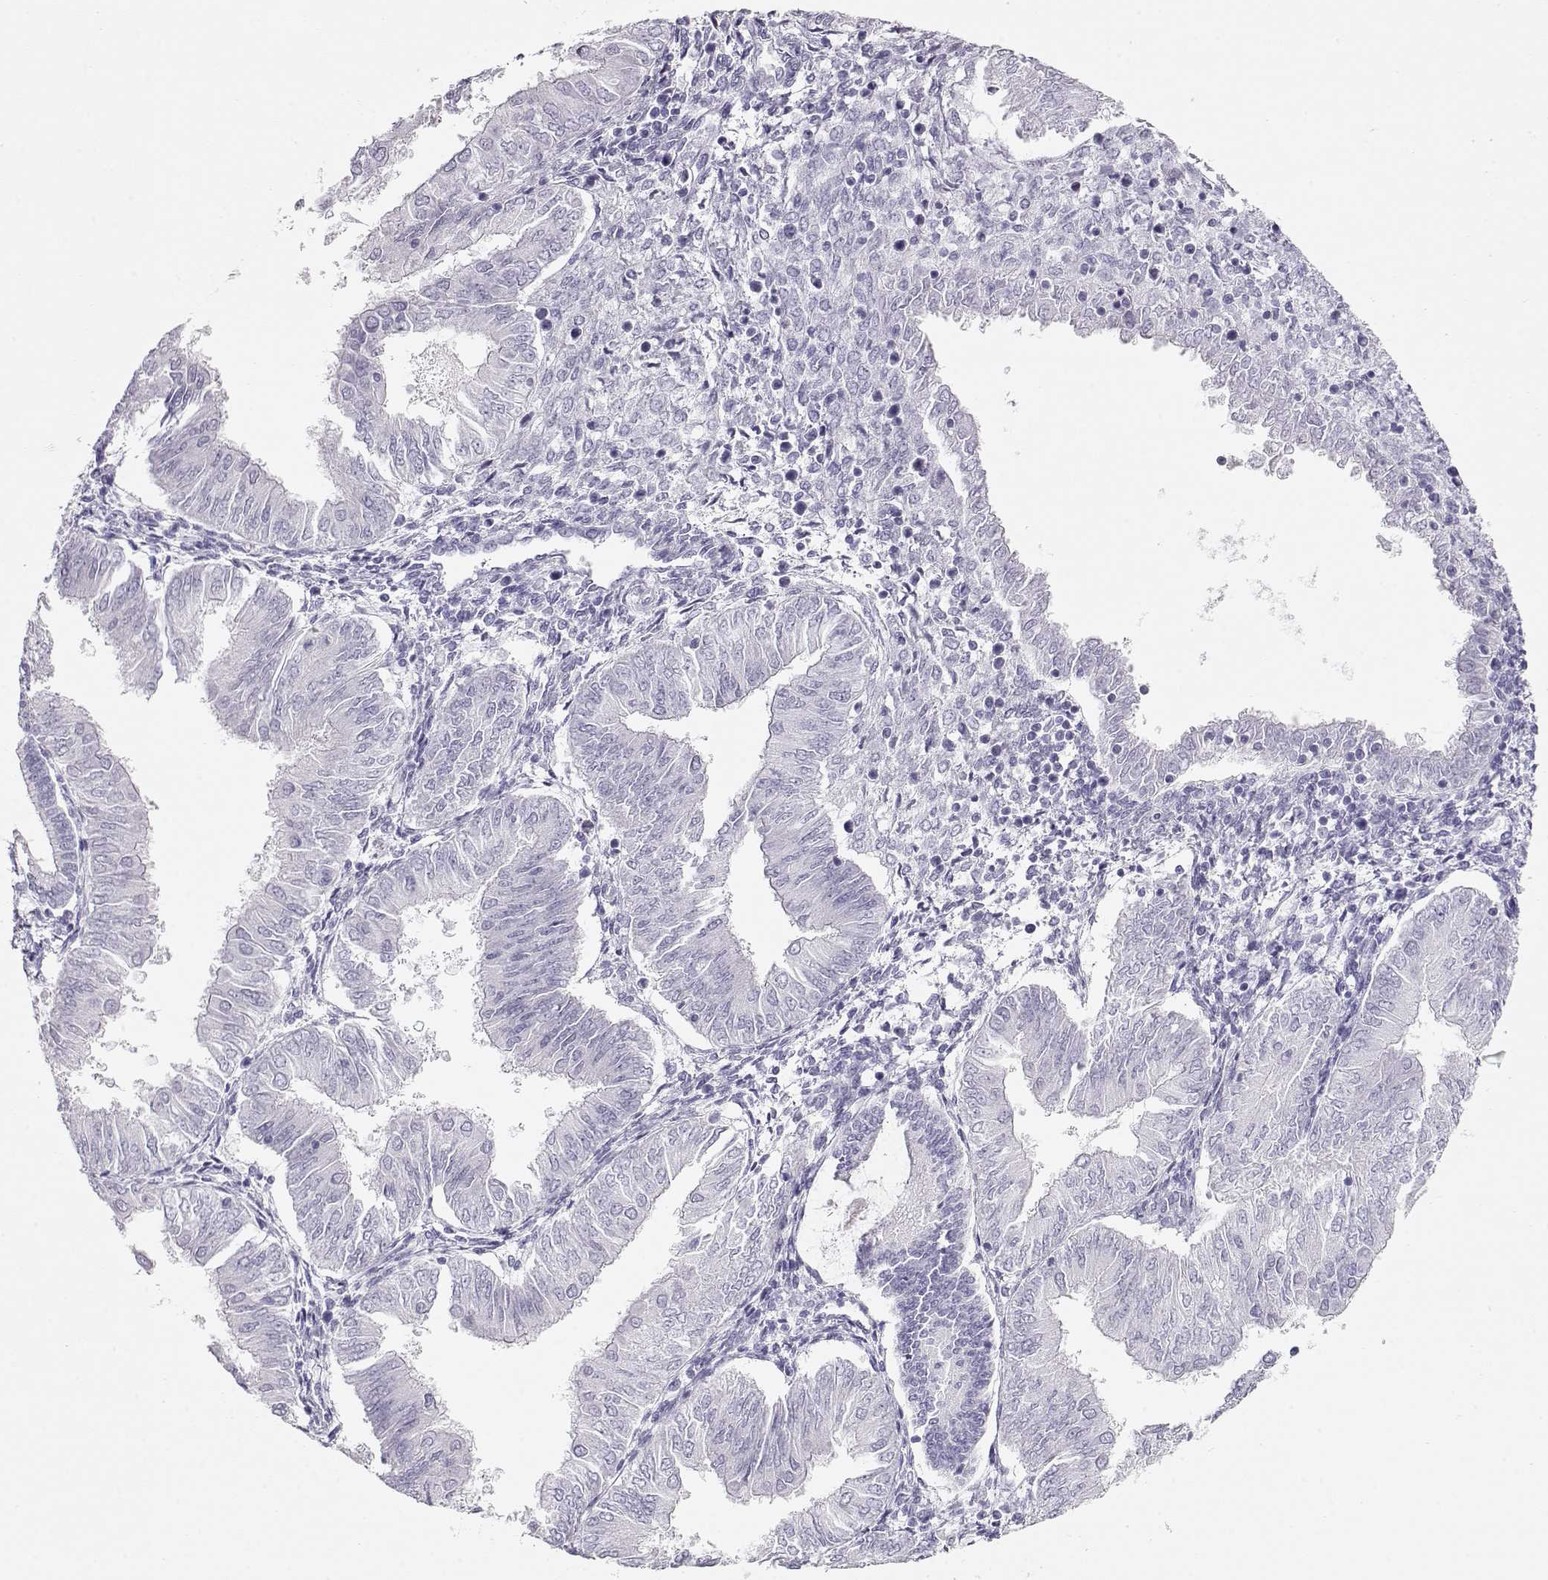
{"staining": {"intensity": "negative", "quantity": "none", "location": "none"}, "tissue": "endometrial cancer", "cell_type": "Tumor cells", "image_type": "cancer", "snomed": [{"axis": "morphology", "description": "Adenocarcinoma, NOS"}, {"axis": "topography", "description": "Endometrium"}], "caption": "This is an immunohistochemistry image of human endometrial cancer (adenocarcinoma). There is no positivity in tumor cells.", "gene": "ACTN2", "patient": {"sex": "female", "age": 53}}